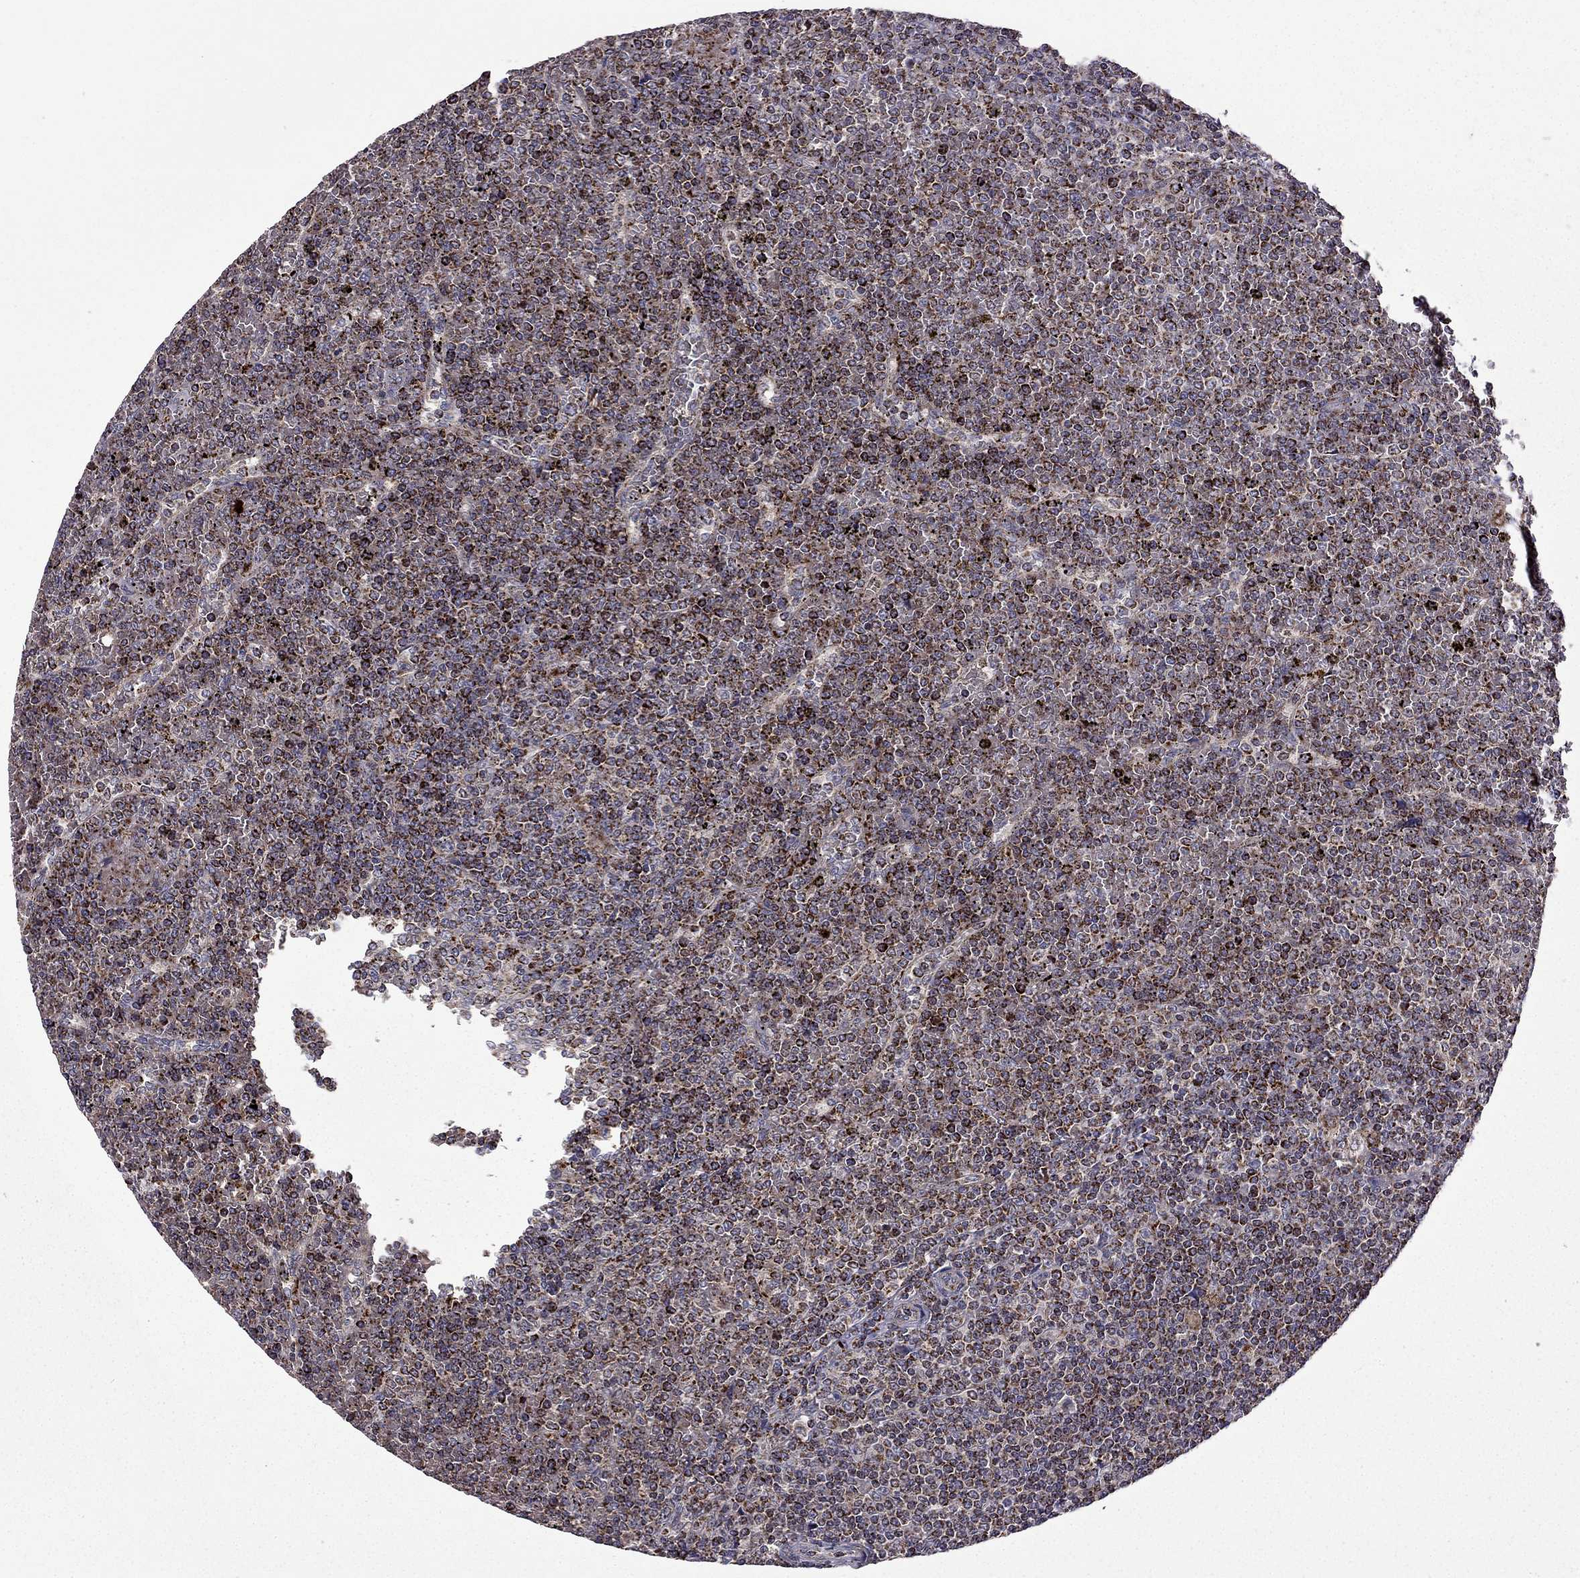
{"staining": {"intensity": "moderate", "quantity": ">75%", "location": "cytoplasmic/membranous"}, "tissue": "lymphoma", "cell_type": "Tumor cells", "image_type": "cancer", "snomed": [{"axis": "morphology", "description": "Malignant lymphoma, non-Hodgkin's type, Low grade"}, {"axis": "topography", "description": "Spleen"}], "caption": "Immunohistochemistry micrograph of lymphoma stained for a protein (brown), which reveals medium levels of moderate cytoplasmic/membranous staining in approximately >75% of tumor cells.", "gene": "TAB2", "patient": {"sex": "female", "age": 19}}